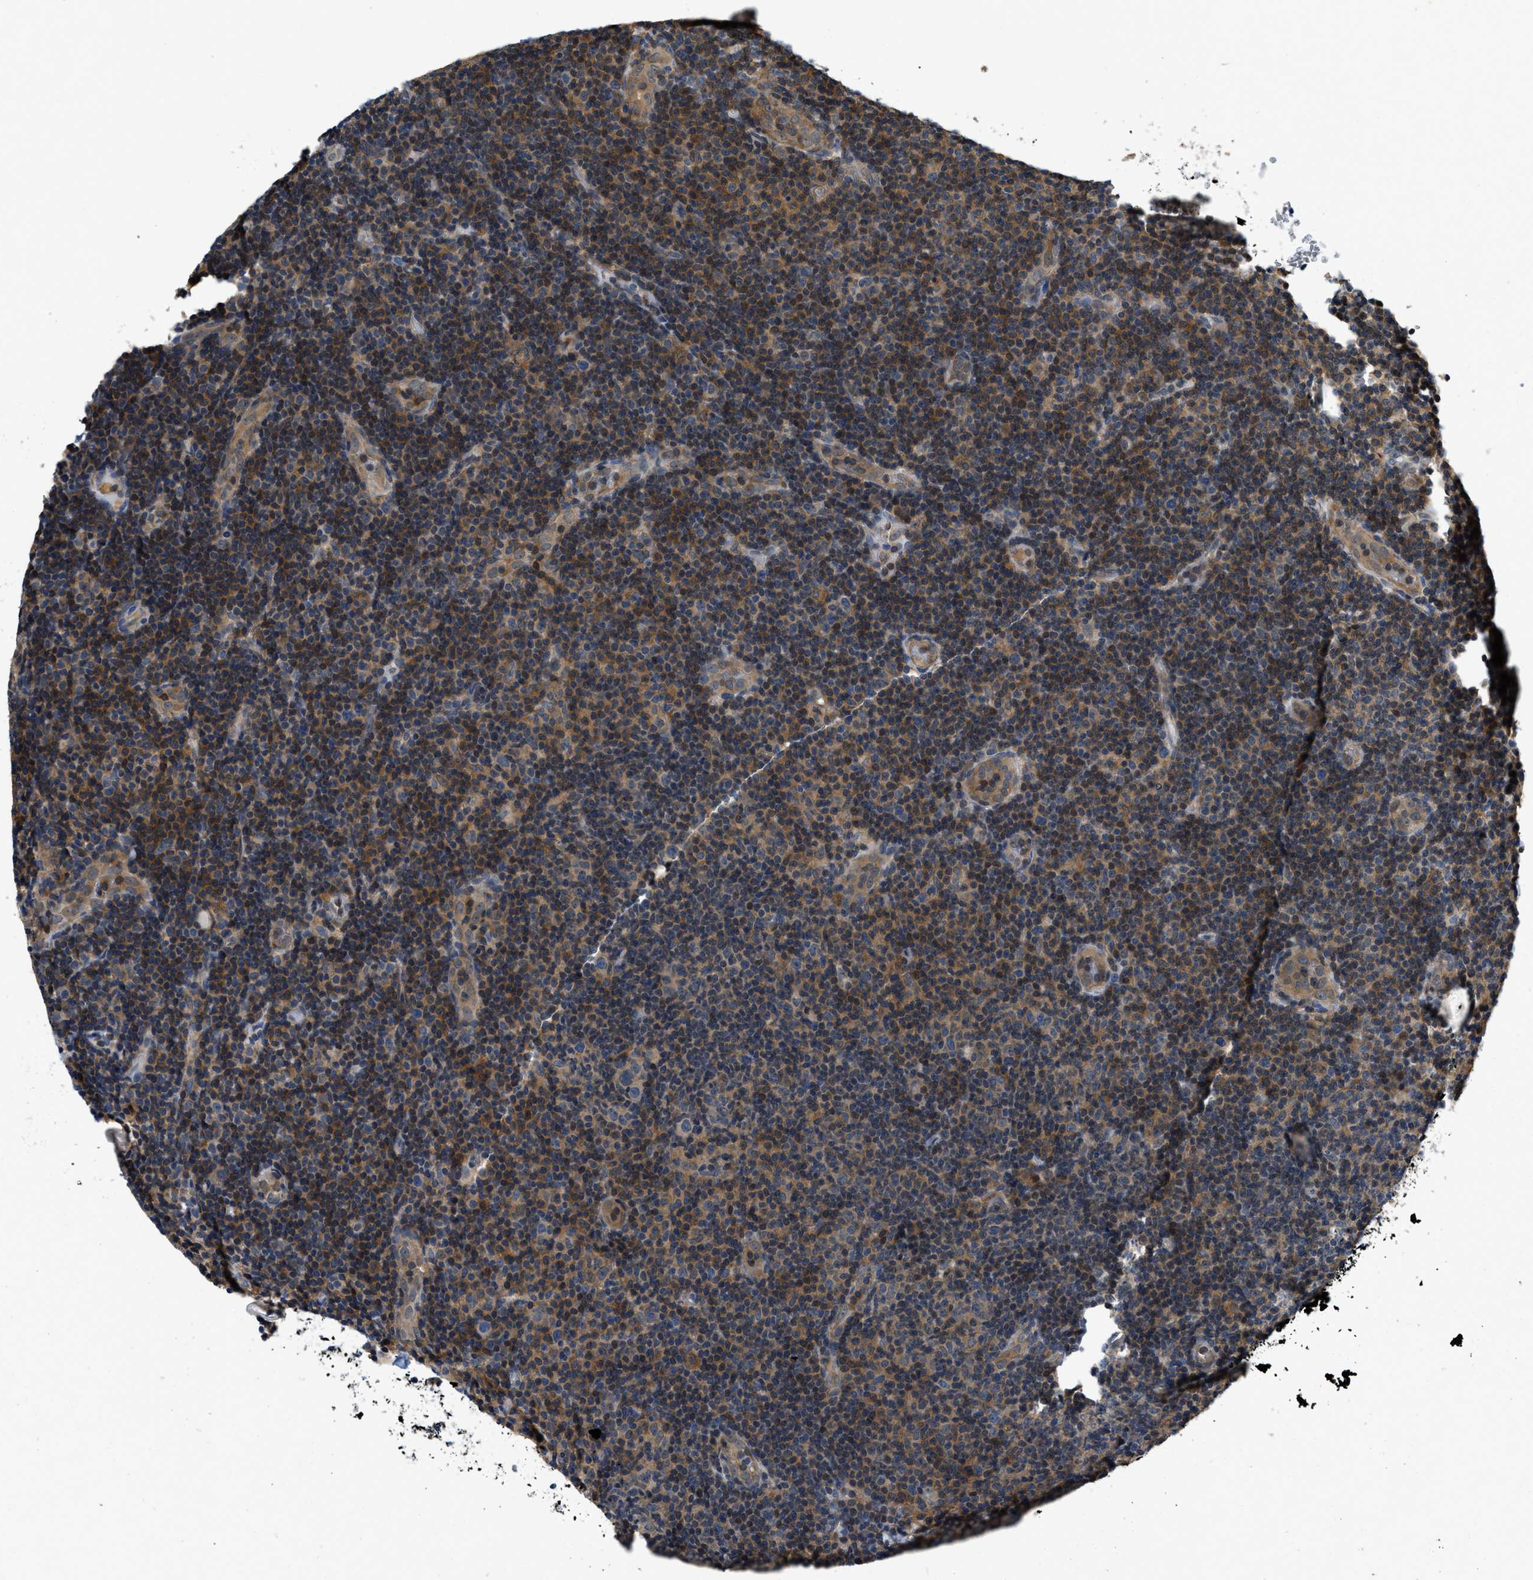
{"staining": {"intensity": "moderate", "quantity": "25%-75%", "location": "cytoplasmic/membranous"}, "tissue": "lymphoma", "cell_type": "Tumor cells", "image_type": "cancer", "snomed": [{"axis": "morphology", "description": "Malignant lymphoma, non-Hodgkin's type, Low grade"}, {"axis": "topography", "description": "Lymph node"}], "caption": "This is a micrograph of immunohistochemistry staining of low-grade malignant lymphoma, non-Hodgkin's type, which shows moderate expression in the cytoplasmic/membranous of tumor cells.", "gene": "TES", "patient": {"sex": "male", "age": 83}}